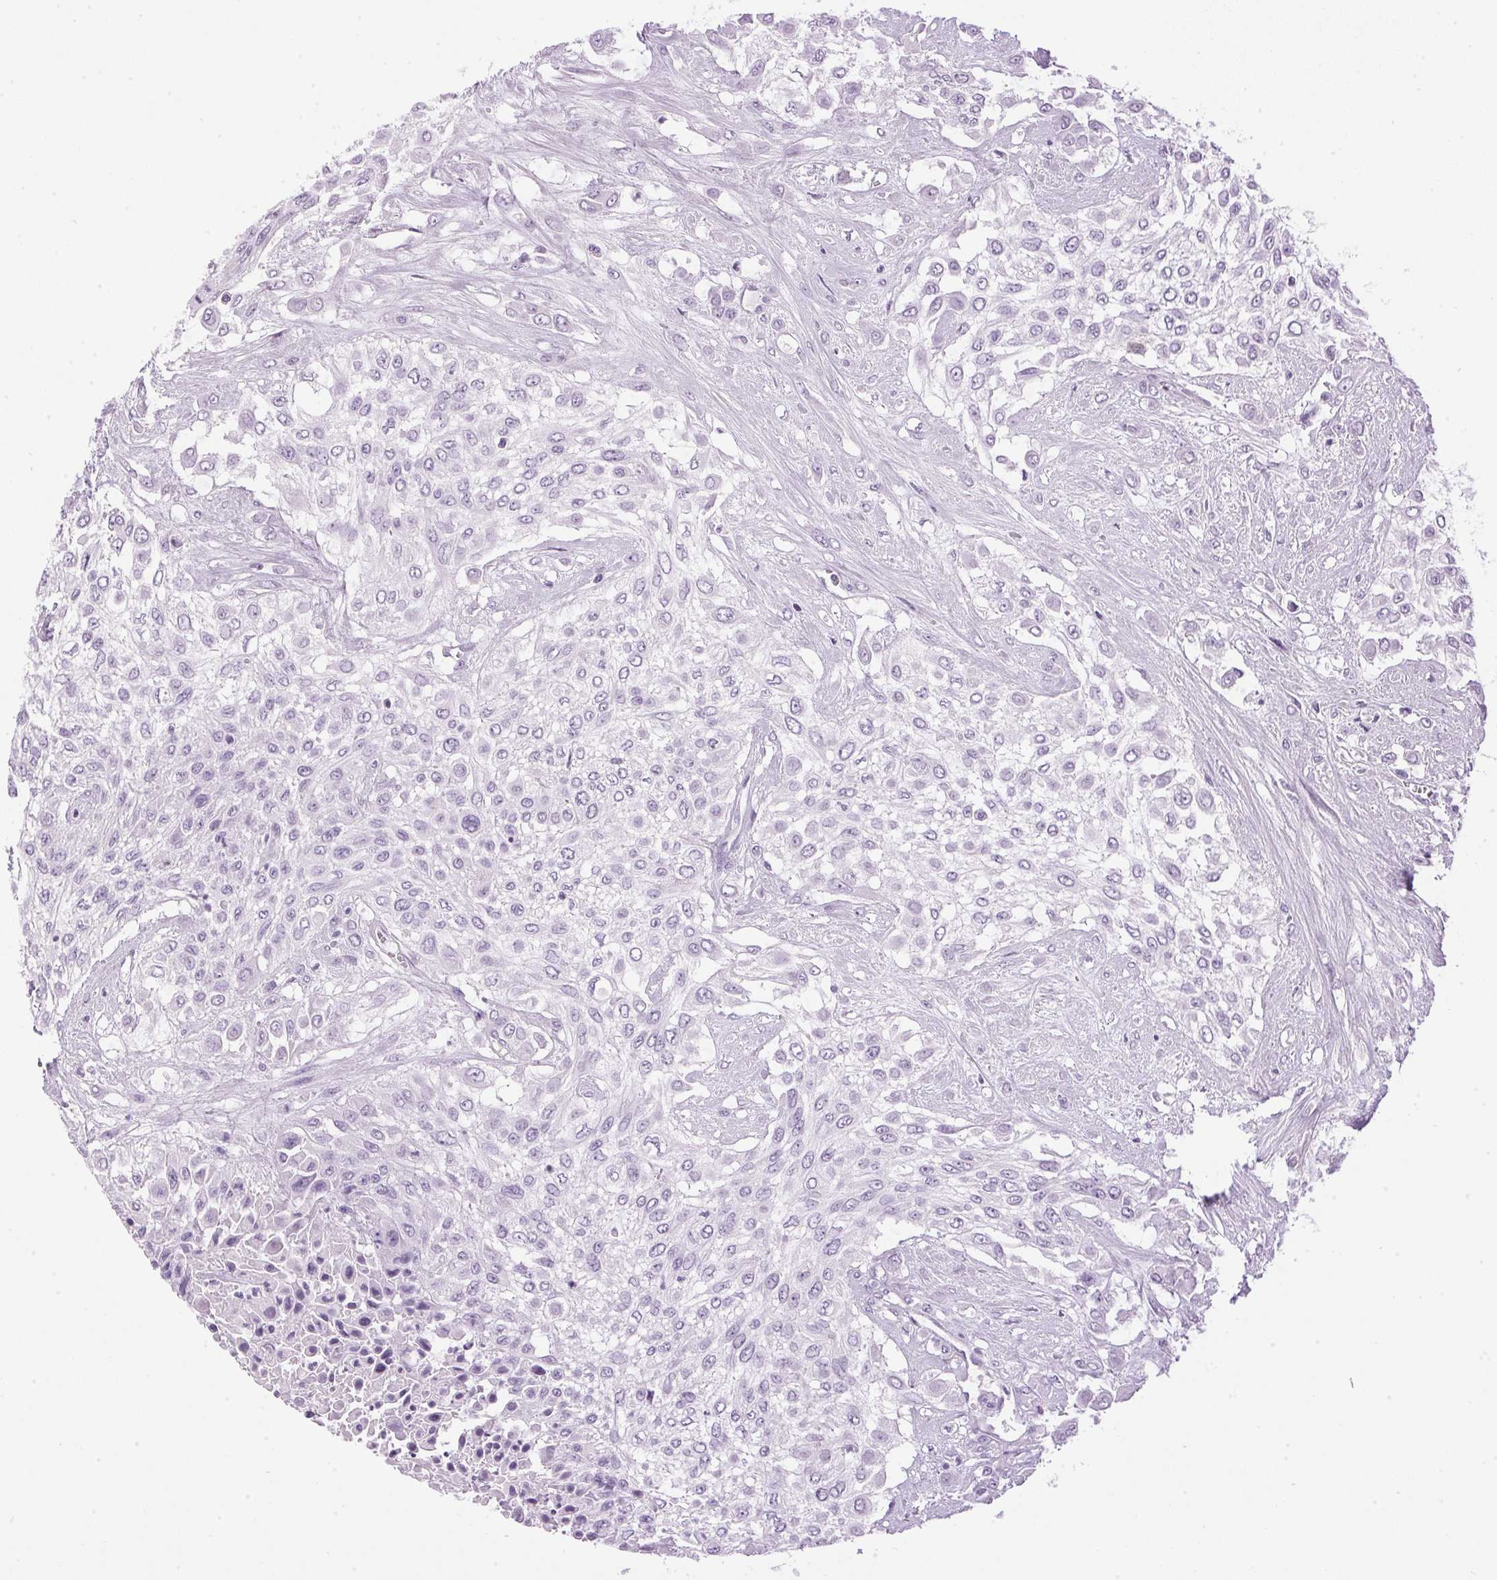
{"staining": {"intensity": "negative", "quantity": "none", "location": "none"}, "tissue": "urothelial cancer", "cell_type": "Tumor cells", "image_type": "cancer", "snomed": [{"axis": "morphology", "description": "Urothelial carcinoma, High grade"}, {"axis": "topography", "description": "Urinary bladder"}], "caption": "Immunohistochemistry of urothelial cancer displays no positivity in tumor cells. (Brightfield microscopy of DAB (3,3'-diaminobenzidine) immunohistochemistry (IHC) at high magnification).", "gene": "SP7", "patient": {"sex": "male", "age": 57}}